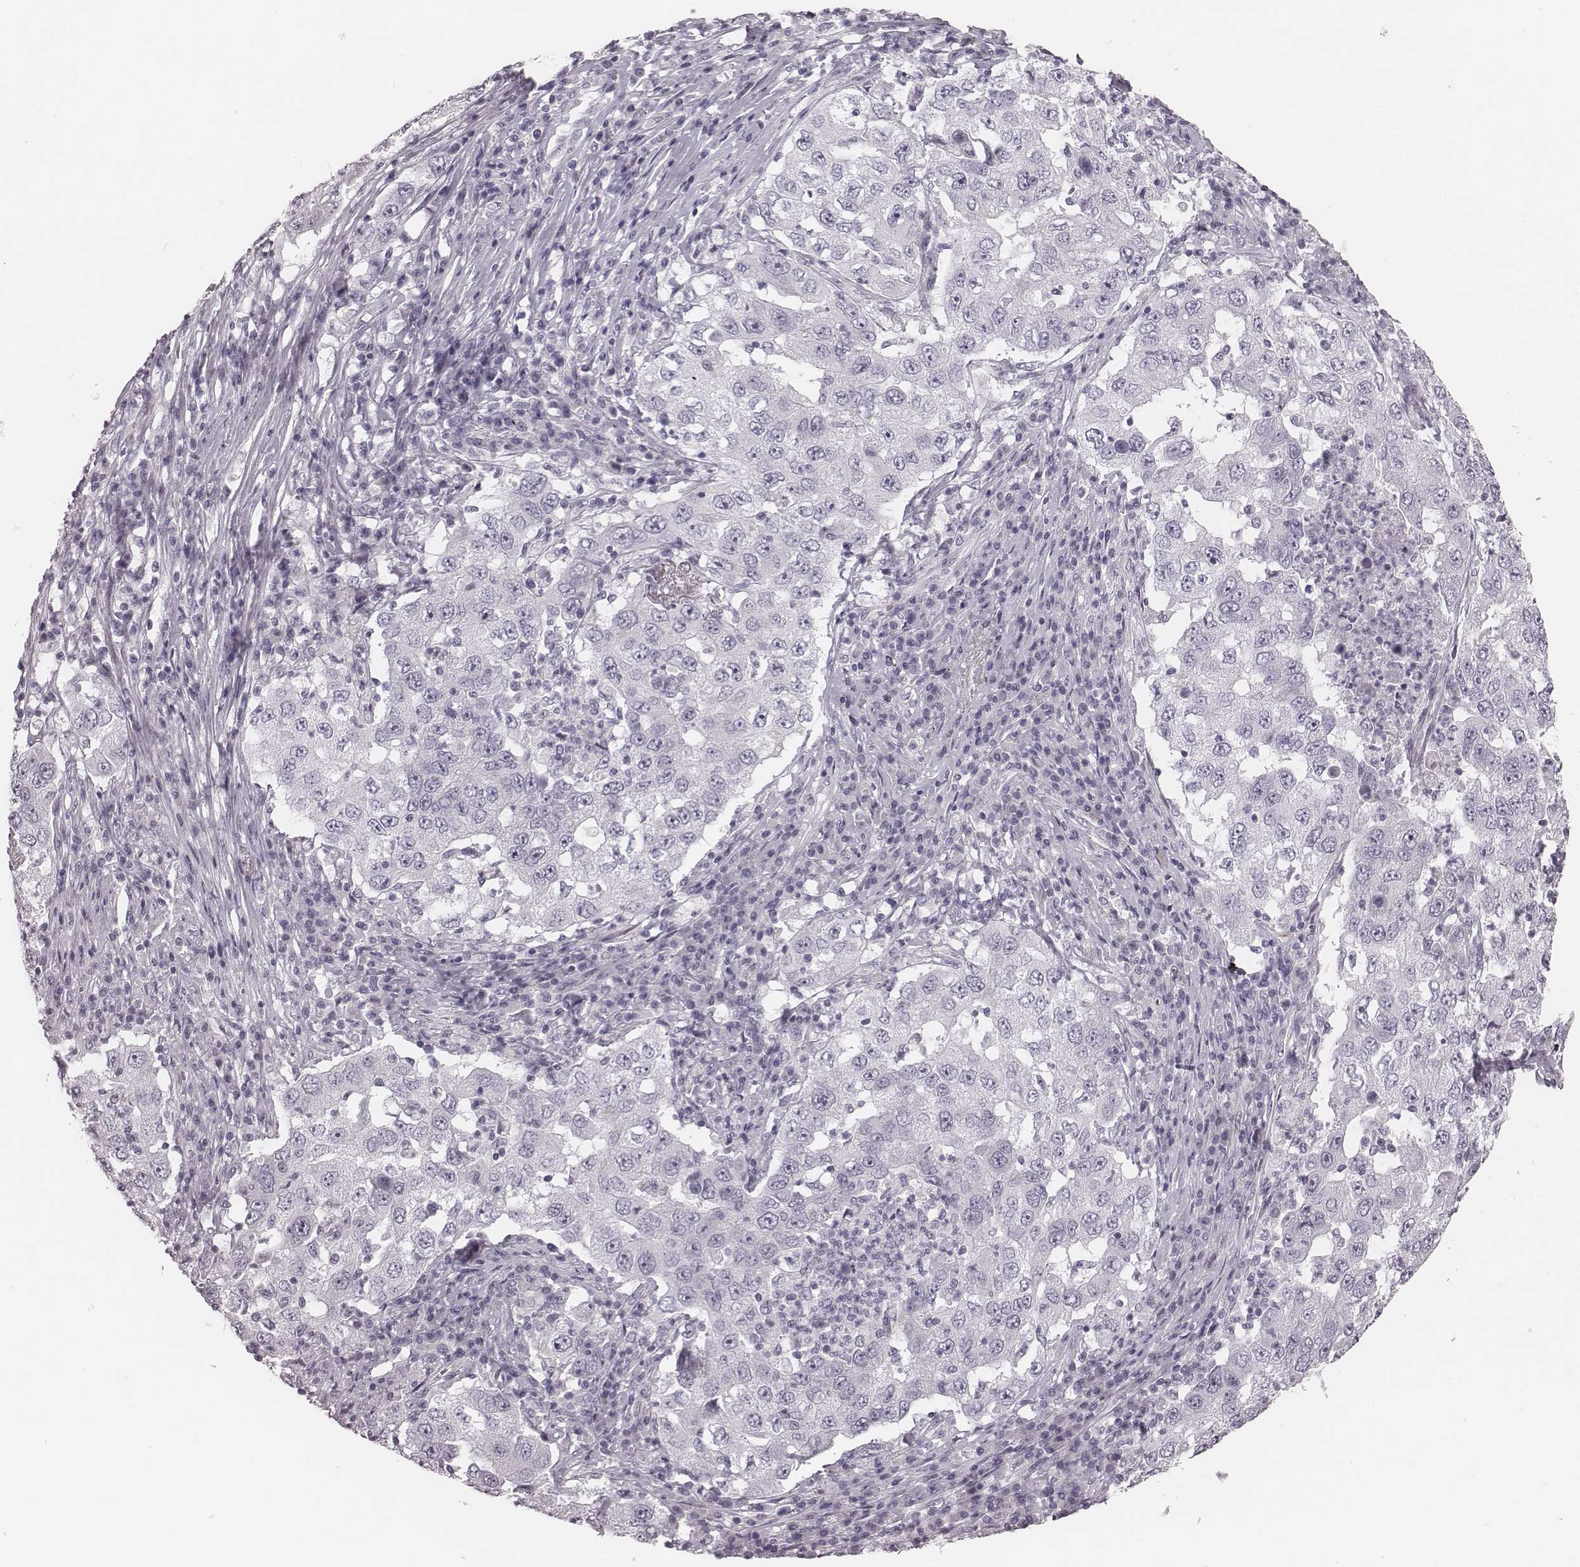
{"staining": {"intensity": "negative", "quantity": "none", "location": "none"}, "tissue": "lung cancer", "cell_type": "Tumor cells", "image_type": "cancer", "snomed": [{"axis": "morphology", "description": "Adenocarcinoma, NOS"}, {"axis": "topography", "description": "Lung"}], "caption": "Tumor cells are negative for brown protein staining in lung cancer (adenocarcinoma).", "gene": "SPA17", "patient": {"sex": "male", "age": 73}}